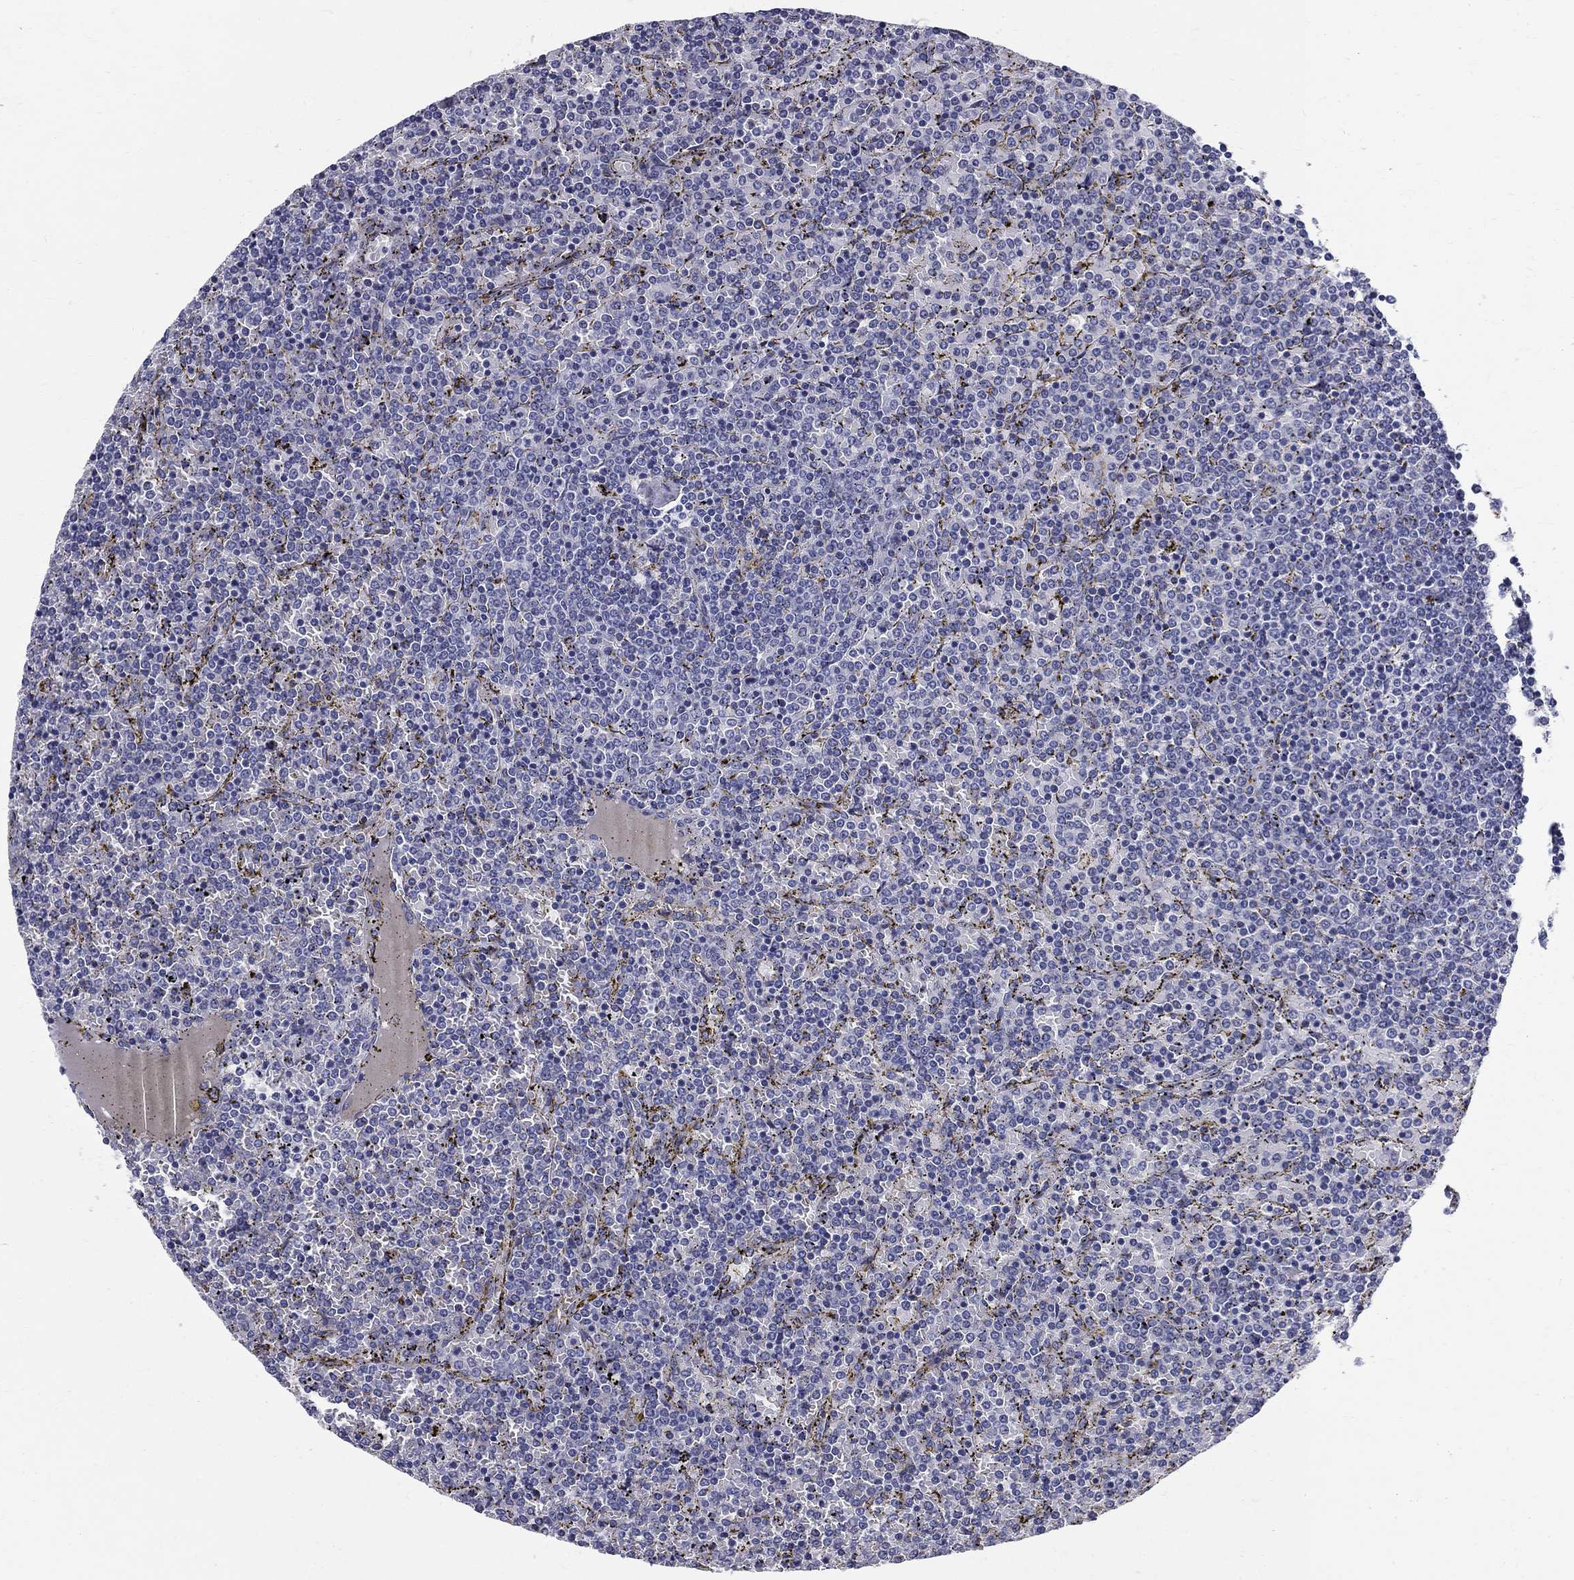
{"staining": {"intensity": "negative", "quantity": "none", "location": "none"}, "tissue": "lymphoma", "cell_type": "Tumor cells", "image_type": "cancer", "snomed": [{"axis": "morphology", "description": "Malignant lymphoma, non-Hodgkin's type, Low grade"}, {"axis": "topography", "description": "Spleen"}], "caption": "Immunohistochemical staining of human low-grade malignant lymphoma, non-Hodgkin's type displays no significant positivity in tumor cells.", "gene": "TGM4", "patient": {"sex": "female", "age": 77}}